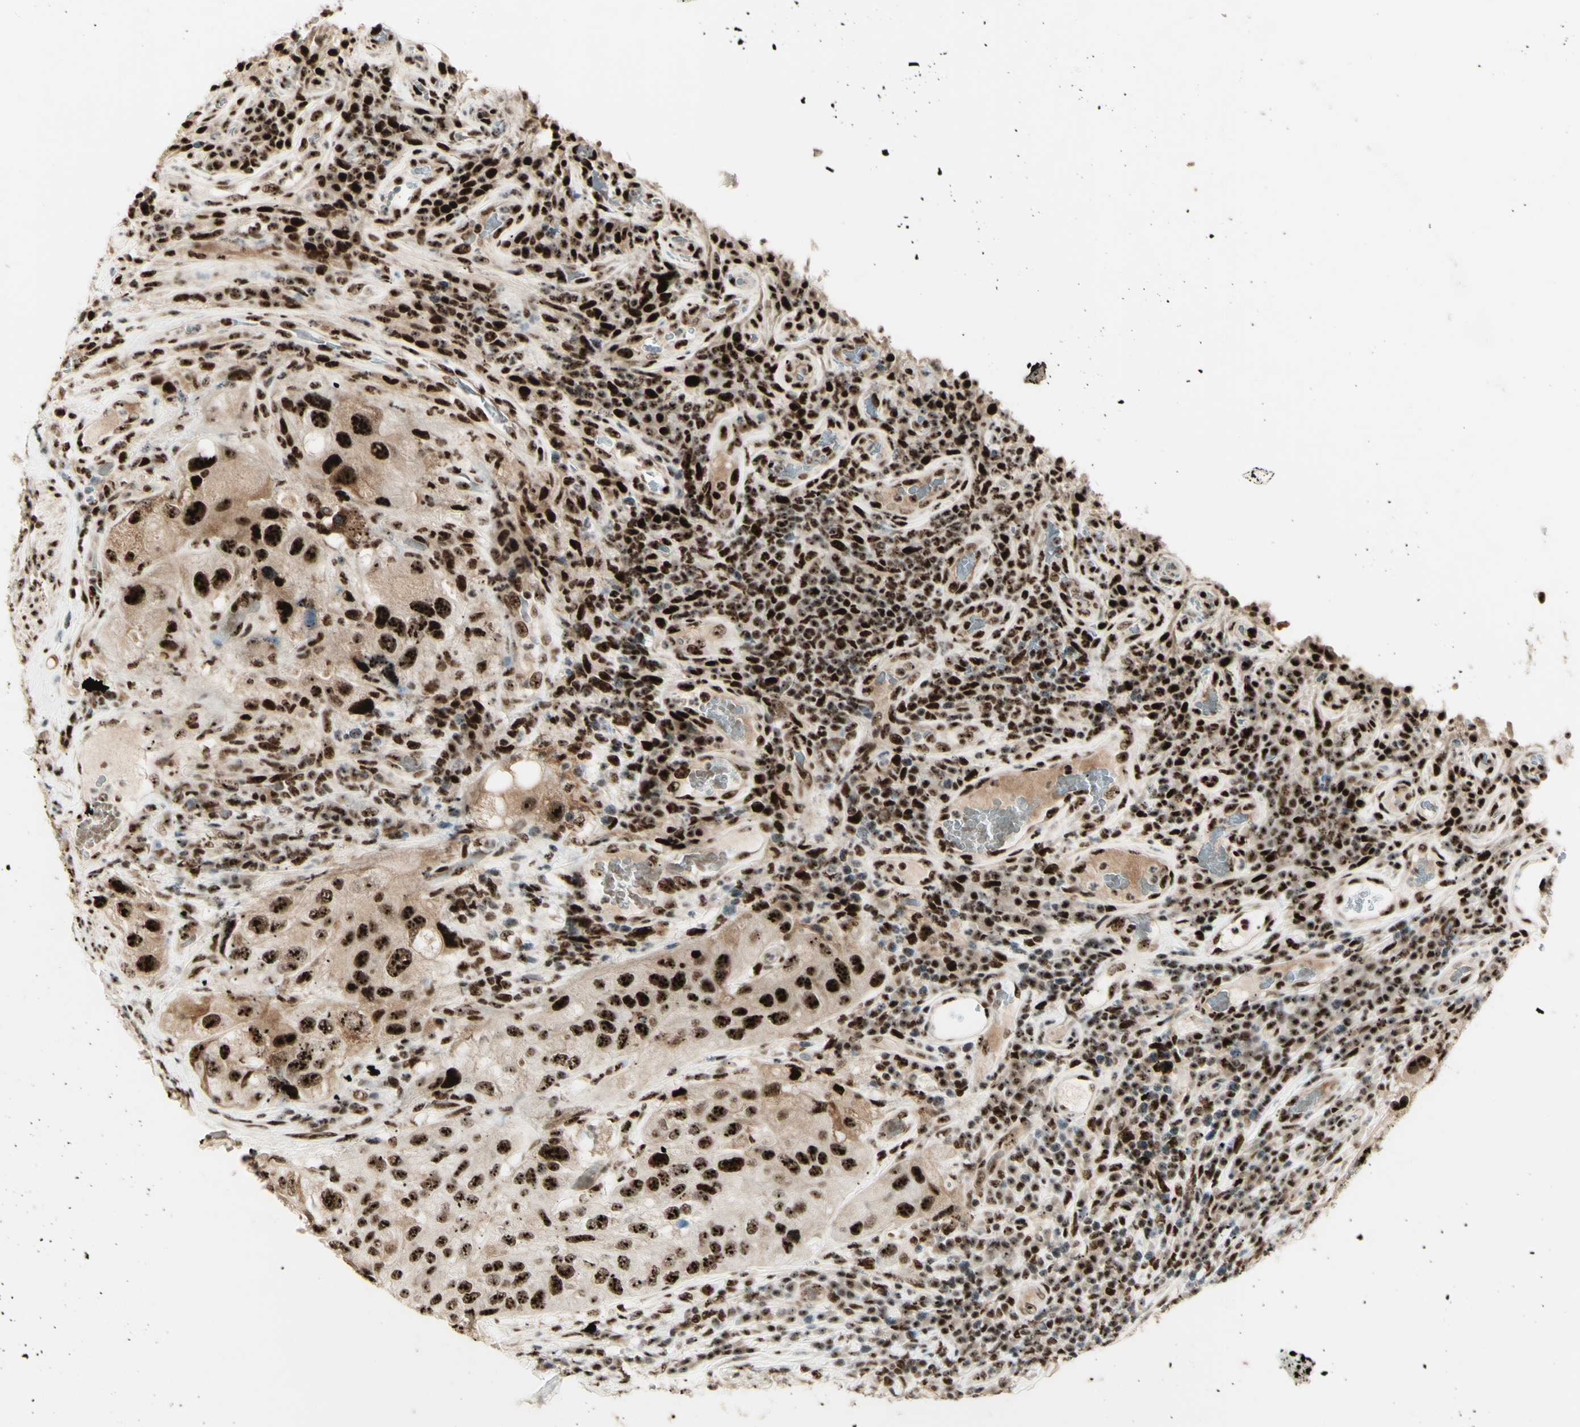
{"staining": {"intensity": "strong", "quantity": ">75%", "location": "cytoplasmic/membranous,nuclear"}, "tissue": "urothelial cancer", "cell_type": "Tumor cells", "image_type": "cancer", "snomed": [{"axis": "morphology", "description": "Urothelial carcinoma, High grade"}, {"axis": "topography", "description": "Urinary bladder"}], "caption": "An immunohistochemistry photomicrograph of neoplastic tissue is shown. Protein staining in brown shows strong cytoplasmic/membranous and nuclear positivity in urothelial cancer within tumor cells. Nuclei are stained in blue.", "gene": "DHX9", "patient": {"sex": "female", "age": 64}}